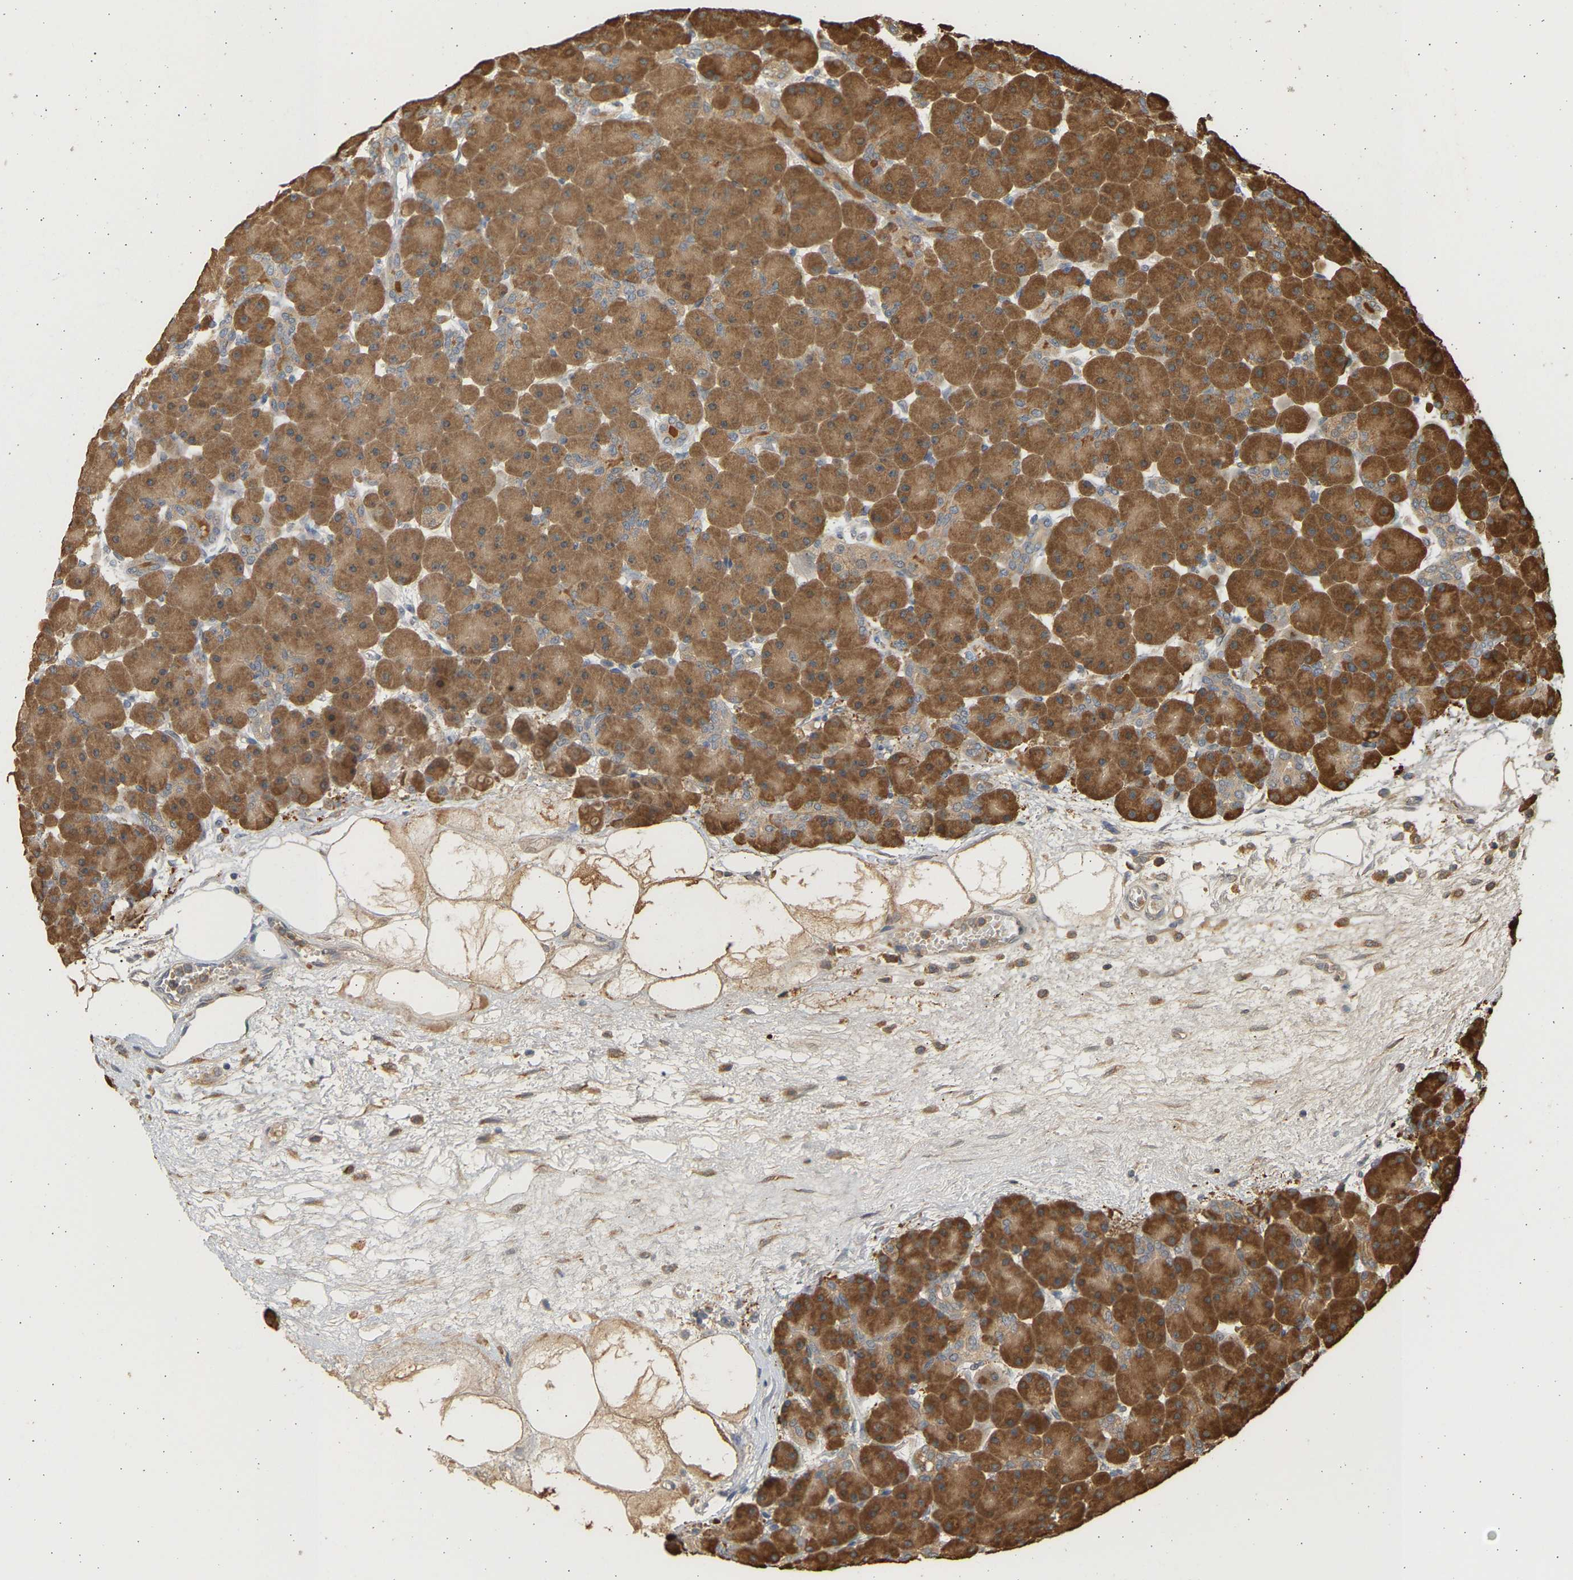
{"staining": {"intensity": "moderate", "quantity": ">75%", "location": "cytoplasmic/membranous"}, "tissue": "pancreas", "cell_type": "Exocrine glandular cells", "image_type": "normal", "snomed": [{"axis": "morphology", "description": "Normal tissue, NOS"}, {"axis": "topography", "description": "Pancreas"}], "caption": "DAB (3,3'-diaminobenzidine) immunohistochemical staining of unremarkable pancreas reveals moderate cytoplasmic/membranous protein staining in approximately >75% of exocrine glandular cells.", "gene": "B4GALT6", "patient": {"sex": "male", "age": 66}}